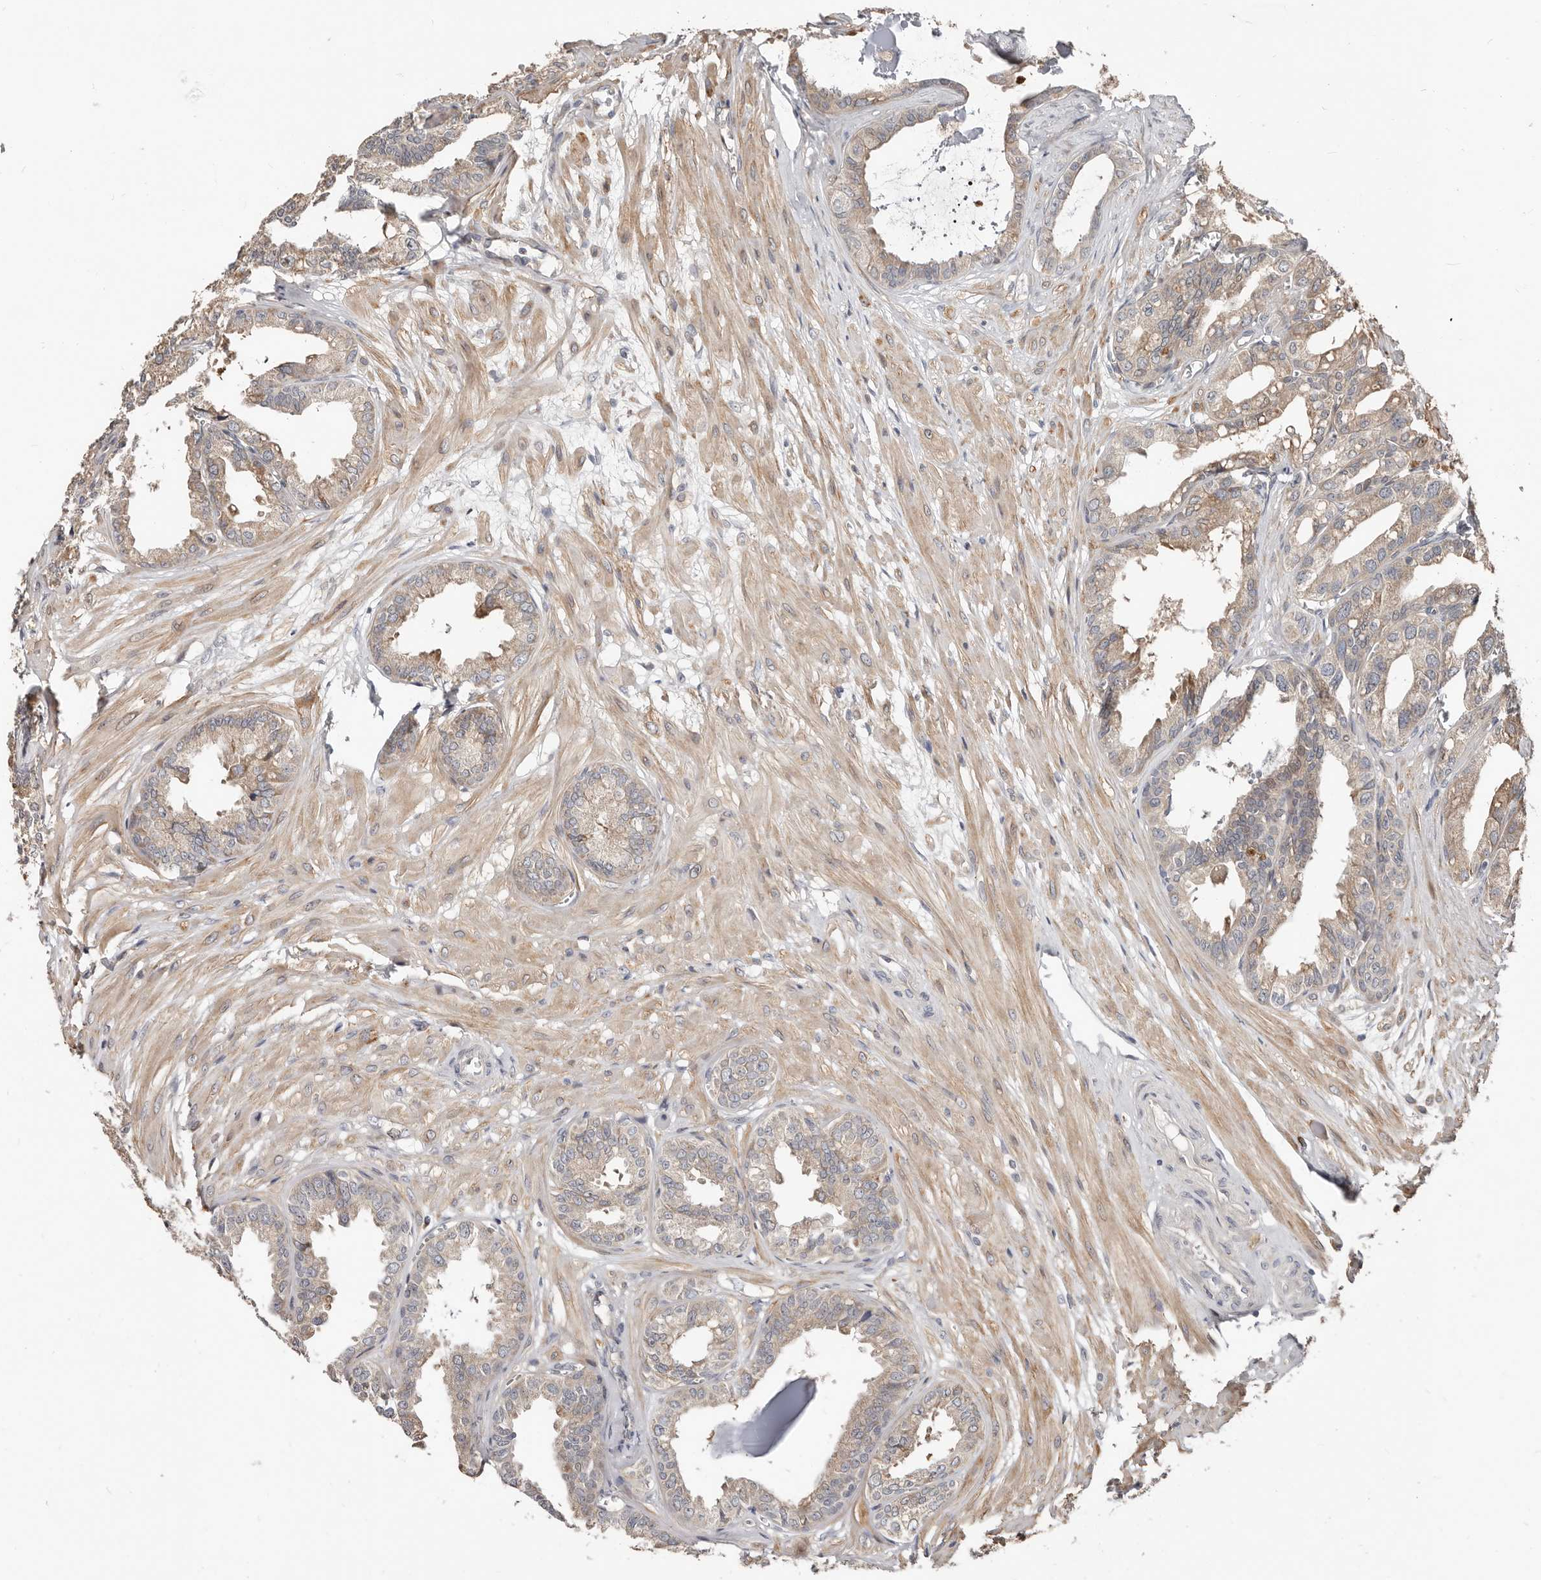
{"staining": {"intensity": "moderate", "quantity": "25%-75%", "location": "cytoplasmic/membranous"}, "tissue": "seminal vesicle", "cell_type": "Glandular cells", "image_type": "normal", "snomed": [{"axis": "morphology", "description": "Normal tissue, NOS"}, {"axis": "topography", "description": "Prostate"}, {"axis": "topography", "description": "Seminal veicle"}], "caption": "Benign seminal vesicle was stained to show a protein in brown. There is medium levels of moderate cytoplasmic/membranous expression in approximately 25%-75% of glandular cells. (brown staining indicates protein expression, while blue staining denotes nuclei).", "gene": "SMYD4", "patient": {"sex": "male", "age": 51}}